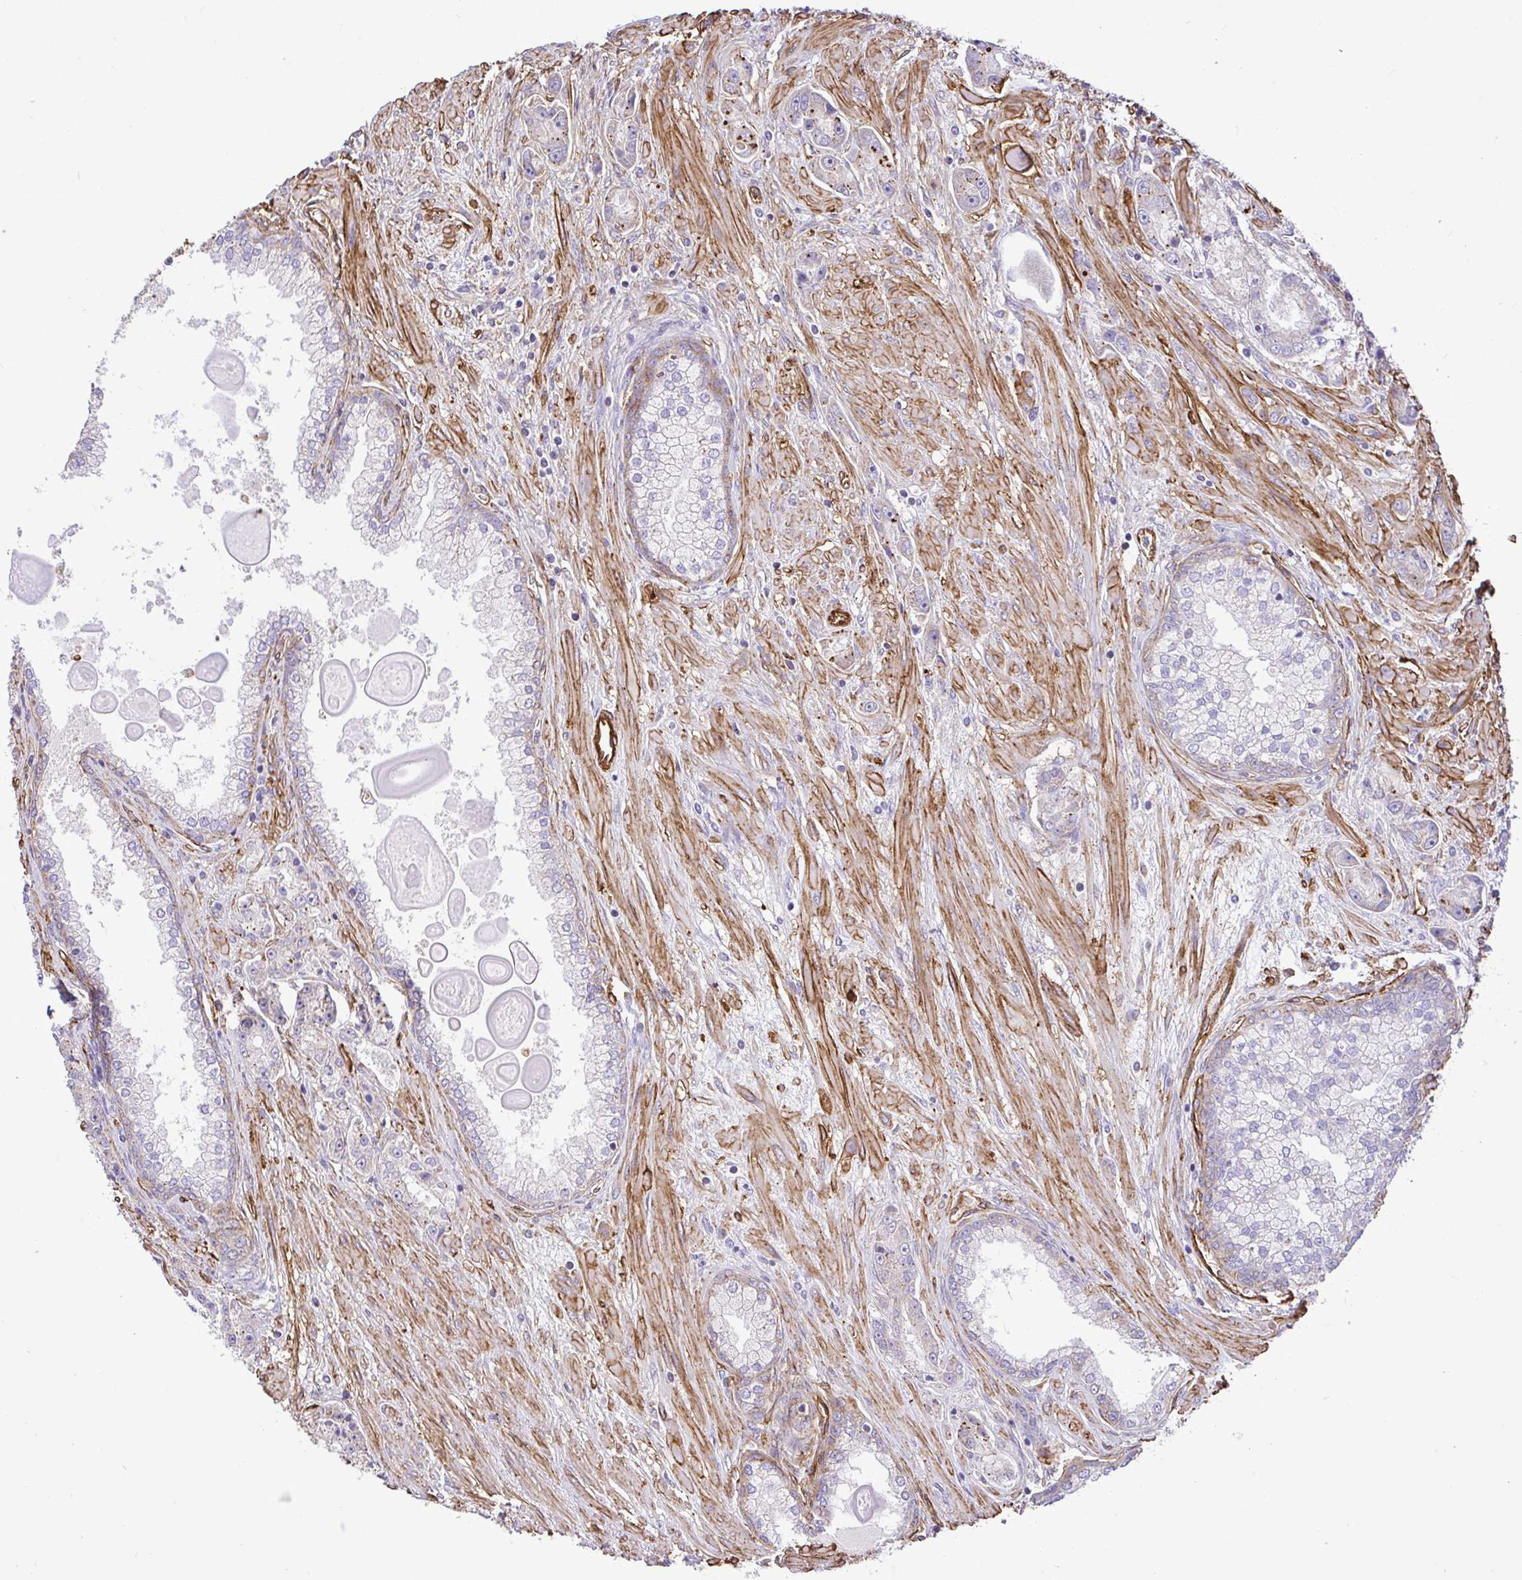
{"staining": {"intensity": "negative", "quantity": "none", "location": "none"}, "tissue": "prostate cancer", "cell_type": "Tumor cells", "image_type": "cancer", "snomed": [{"axis": "morphology", "description": "Adenocarcinoma, High grade"}, {"axis": "topography", "description": "Prostate"}], "caption": "This image is of prostate cancer (high-grade adenocarcinoma) stained with immunohistochemistry (IHC) to label a protein in brown with the nuclei are counter-stained blue. There is no positivity in tumor cells. Brightfield microscopy of IHC stained with DAB (3,3'-diaminobenzidine) (brown) and hematoxylin (blue), captured at high magnification.", "gene": "PTPRK", "patient": {"sex": "male", "age": 67}}